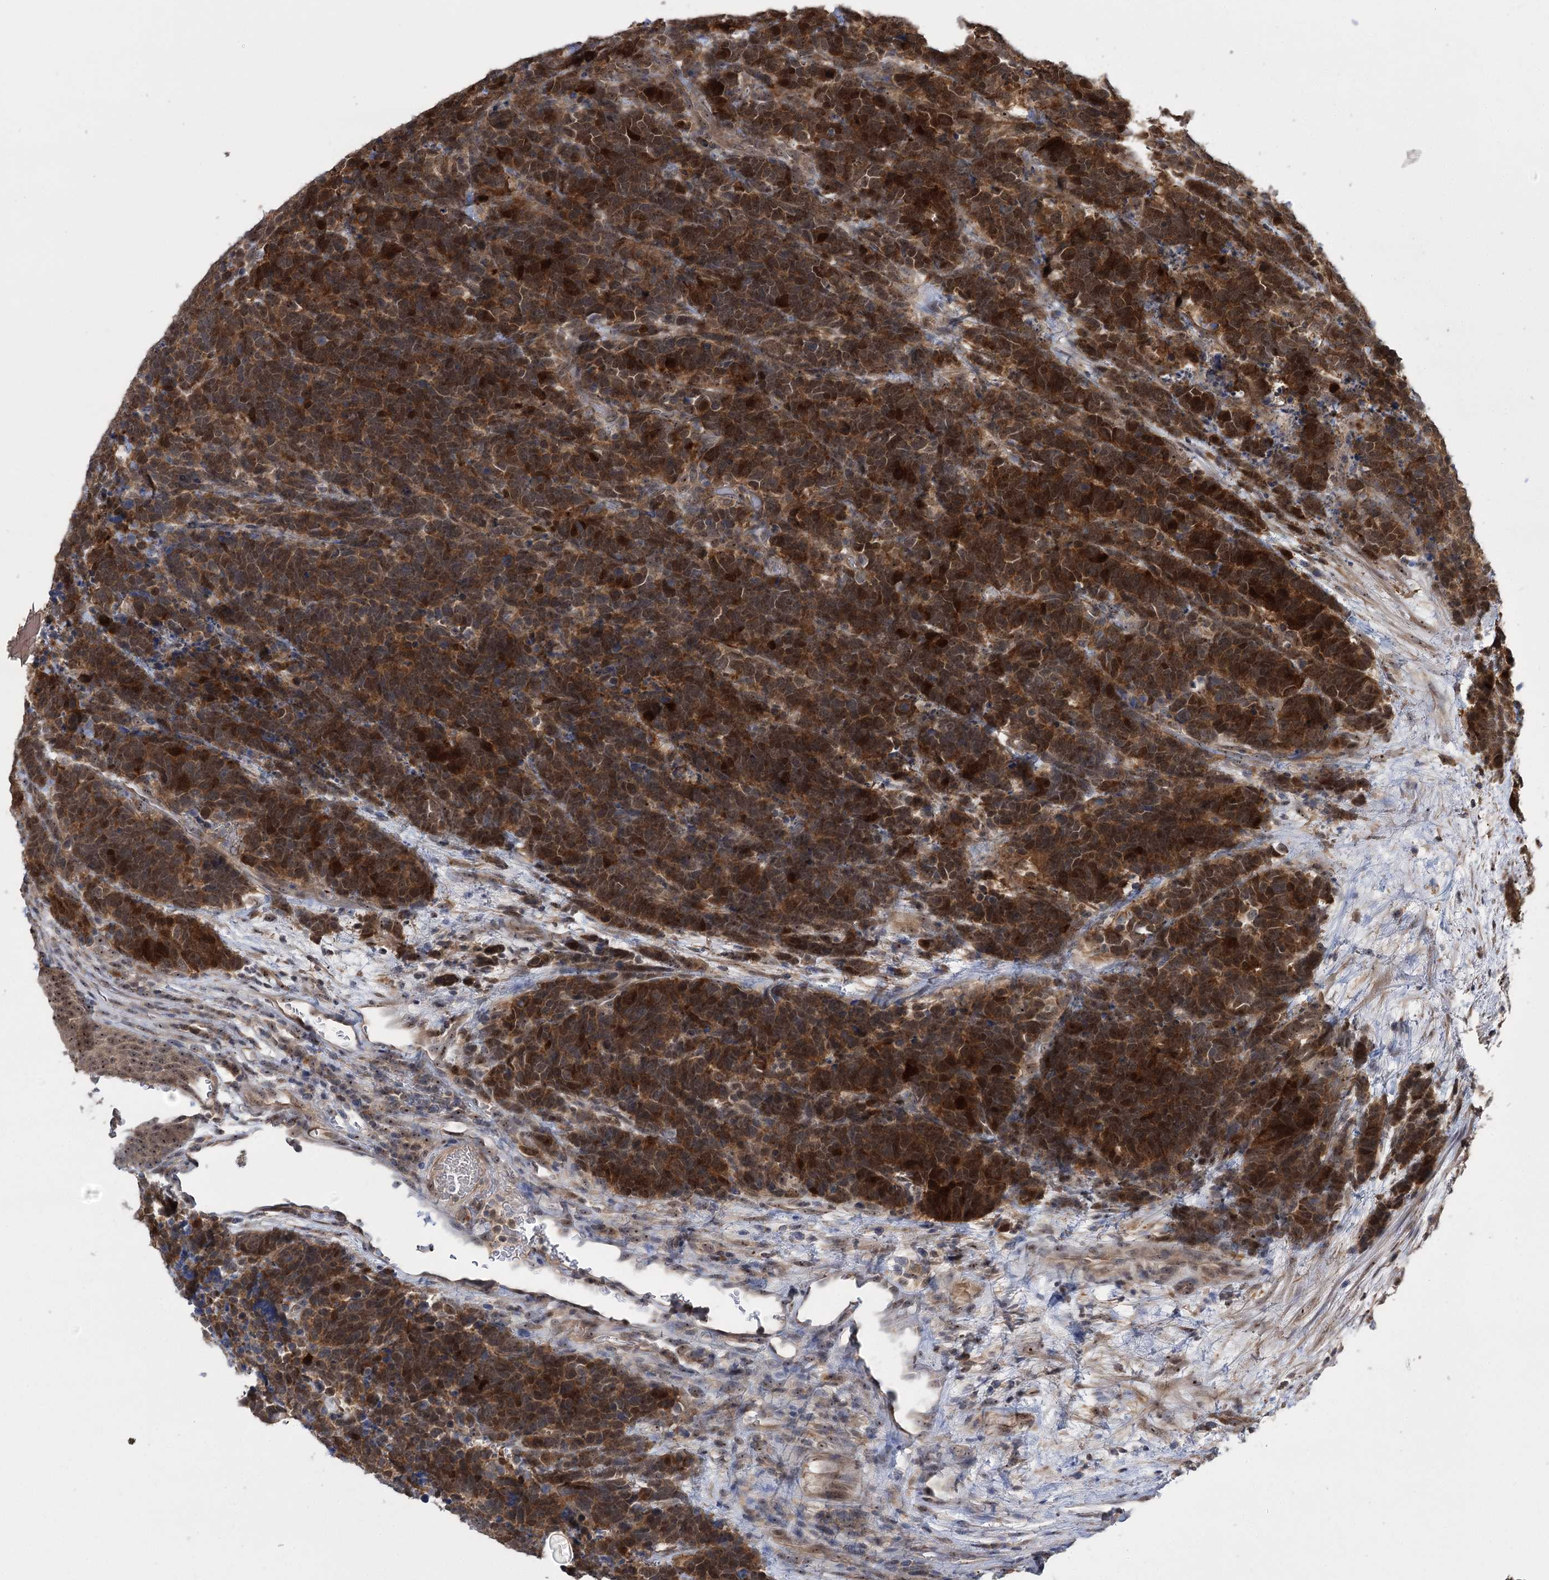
{"staining": {"intensity": "strong", "quantity": "25%-75%", "location": "cytoplasmic/membranous,nuclear"}, "tissue": "carcinoid", "cell_type": "Tumor cells", "image_type": "cancer", "snomed": [{"axis": "morphology", "description": "Carcinoma, NOS"}, {"axis": "morphology", "description": "Carcinoid, malignant, NOS"}, {"axis": "topography", "description": "Urinary bladder"}], "caption": "Human carcinoid (malignant) stained for a protein (brown) displays strong cytoplasmic/membranous and nuclear positive staining in about 25%-75% of tumor cells.", "gene": "SERGEF", "patient": {"sex": "male", "age": 57}}